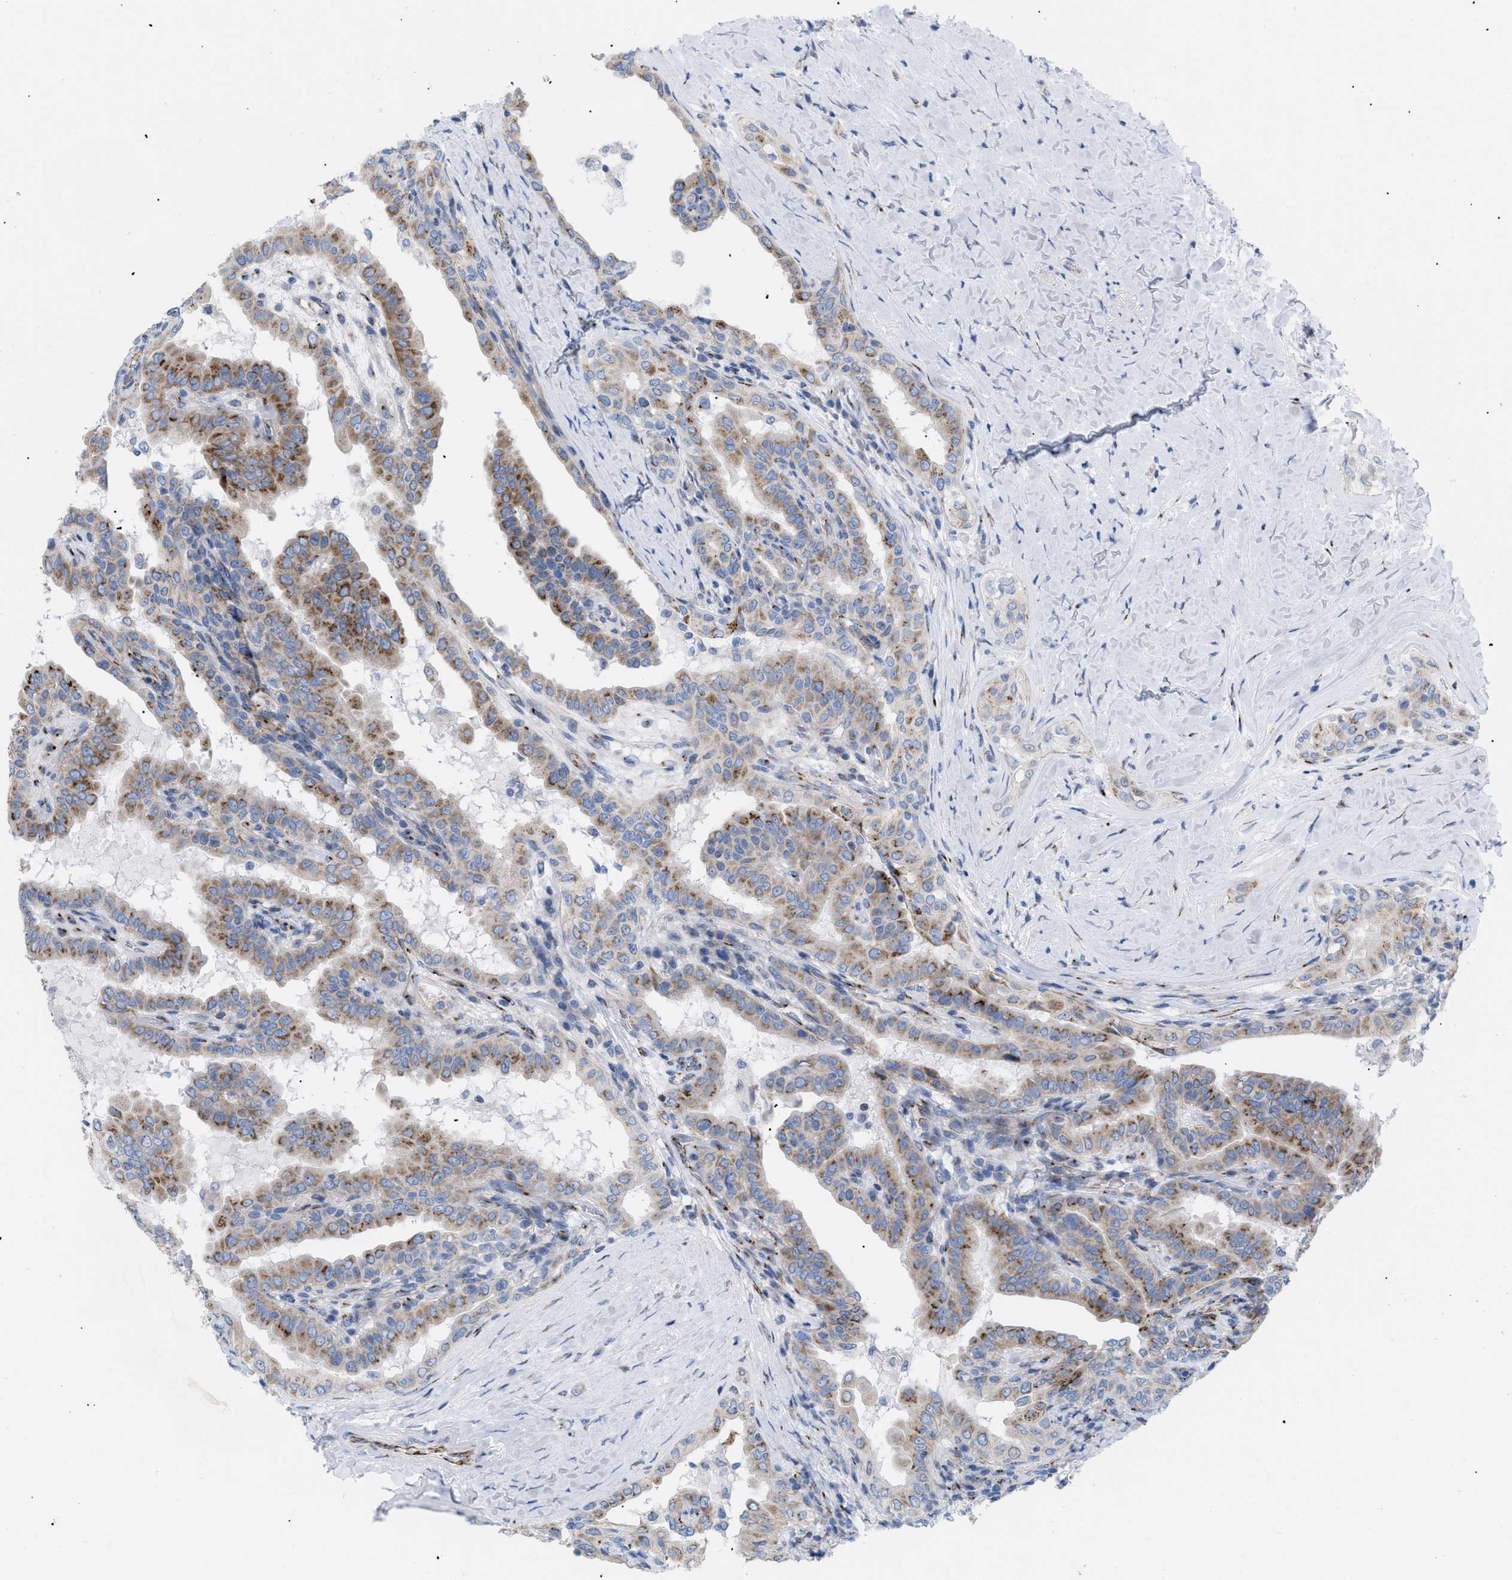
{"staining": {"intensity": "moderate", "quantity": ">75%", "location": "cytoplasmic/membranous"}, "tissue": "thyroid cancer", "cell_type": "Tumor cells", "image_type": "cancer", "snomed": [{"axis": "morphology", "description": "Papillary adenocarcinoma, NOS"}, {"axis": "topography", "description": "Thyroid gland"}], "caption": "IHC staining of thyroid cancer (papillary adenocarcinoma), which reveals medium levels of moderate cytoplasmic/membranous positivity in about >75% of tumor cells indicating moderate cytoplasmic/membranous protein positivity. The staining was performed using DAB (3,3'-diaminobenzidine) (brown) for protein detection and nuclei were counterstained in hematoxylin (blue).", "gene": "TMEM17", "patient": {"sex": "male", "age": 33}}